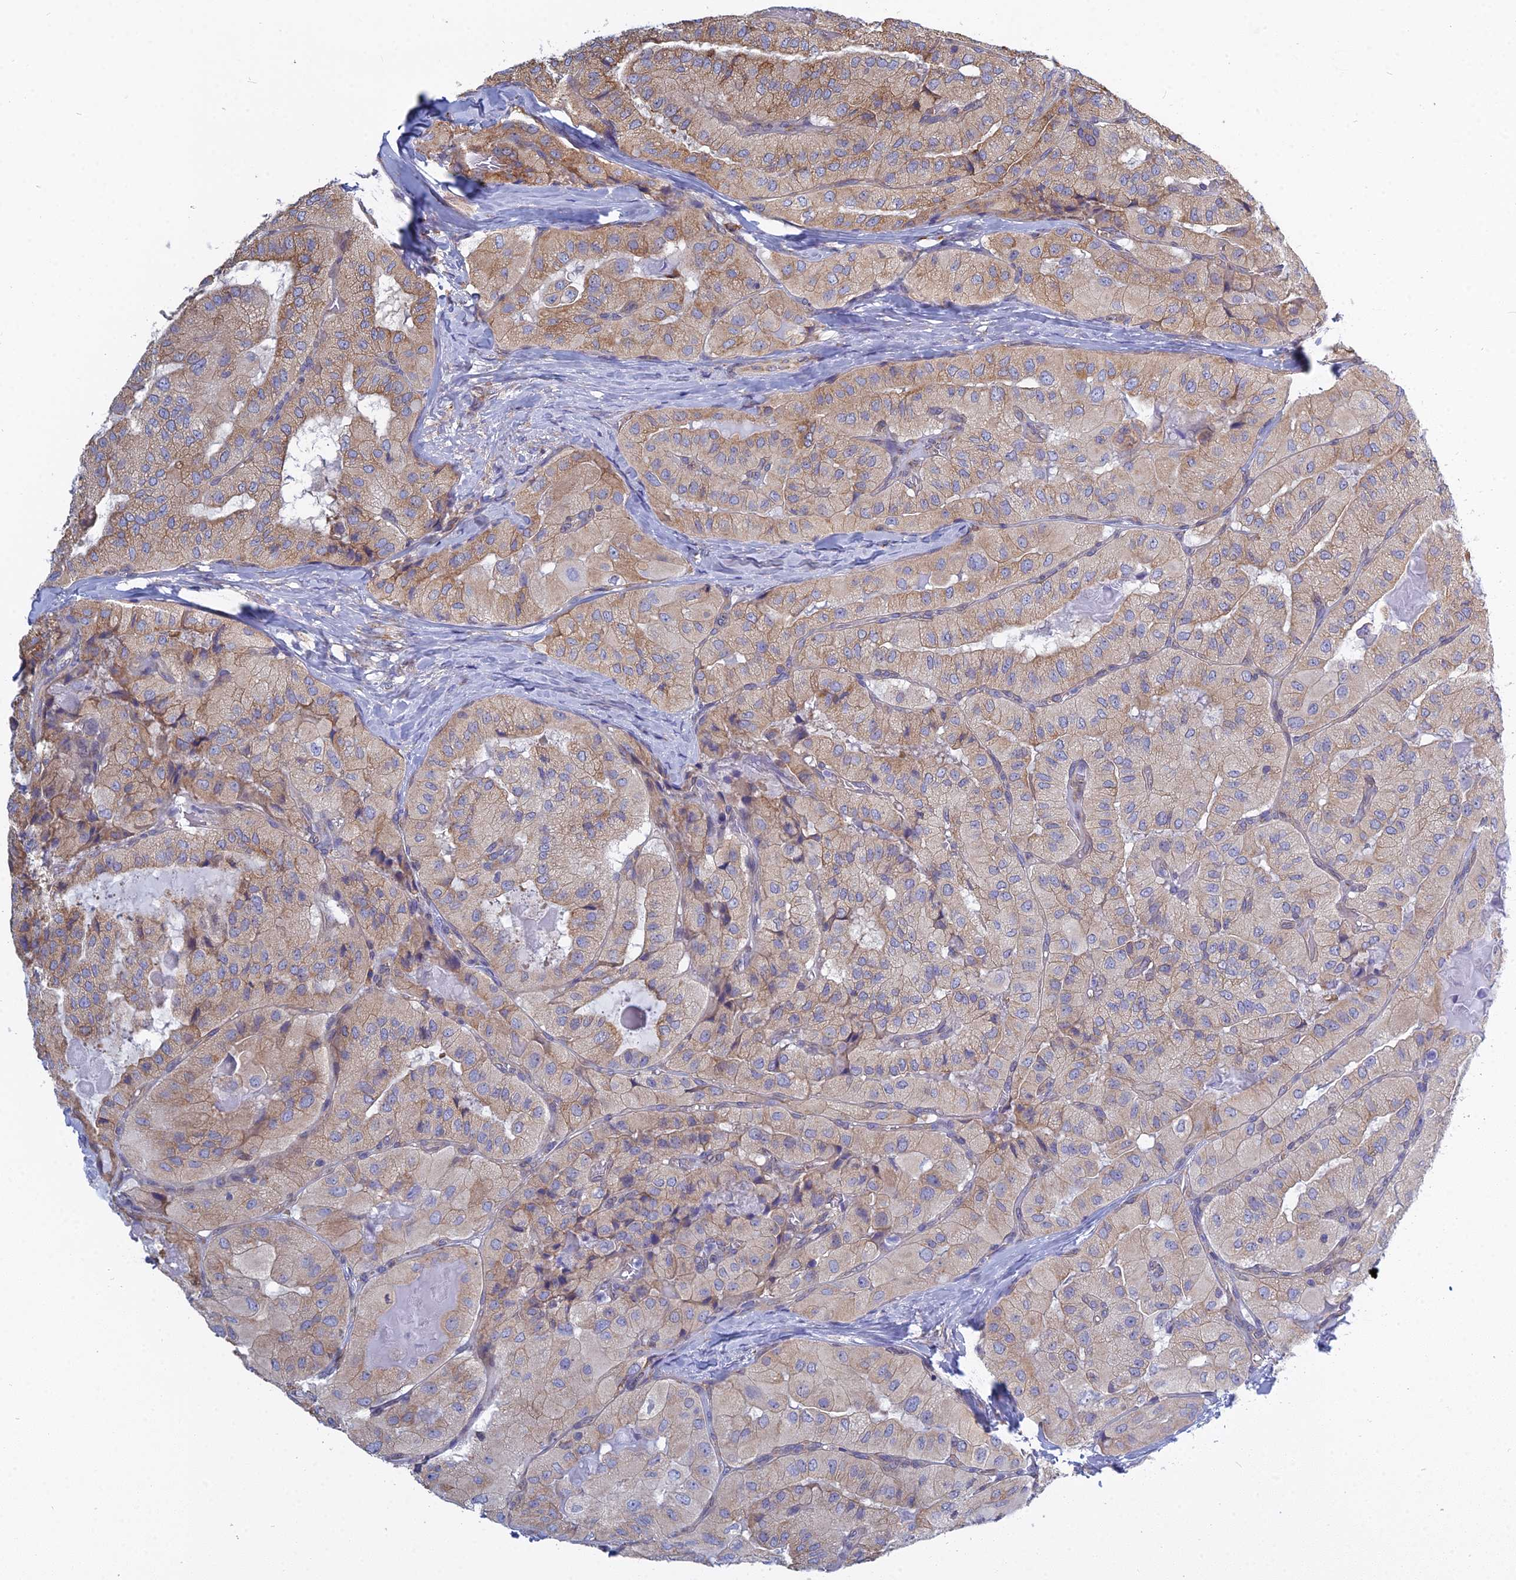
{"staining": {"intensity": "moderate", "quantity": "25%-75%", "location": "cytoplasmic/membranous"}, "tissue": "thyroid cancer", "cell_type": "Tumor cells", "image_type": "cancer", "snomed": [{"axis": "morphology", "description": "Normal tissue, NOS"}, {"axis": "morphology", "description": "Papillary adenocarcinoma, NOS"}, {"axis": "topography", "description": "Thyroid gland"}], "caption": "Immunohistochemical staining of human thyroid papillary adenocarcinoma demonstrates medium levels of moderate cytoplasmic/membranous protein expression in about 25%-75% of tumor cells.", "gene": "KIAA1143", "patient": {"sex": "female", "age": 59}}